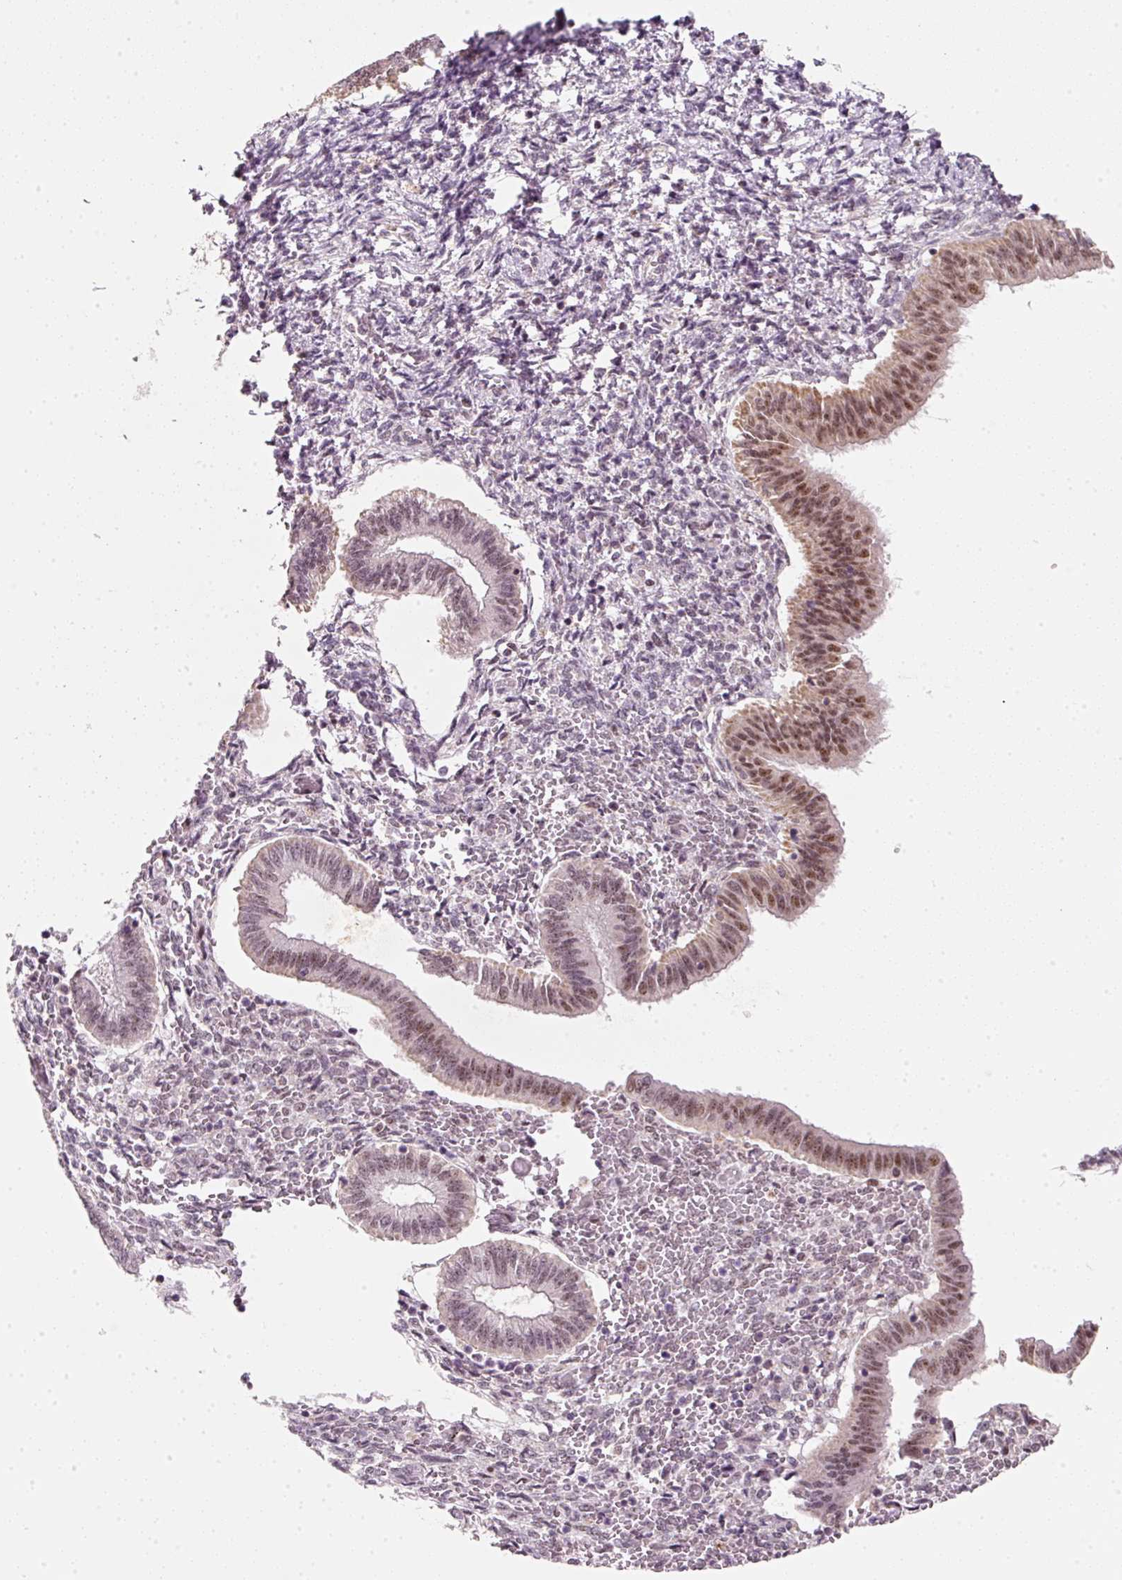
{"staining": {"intensity": "weak", "quantity": "<25%", "location": "nuclear"}, "tissue": "endometrium", "cell_type": "Cells in endometrial stroma", "image_type": "normal", "snomed": [{"axis": "morphology", "description": "Normal tissue, NOS"}, {"axis": "topography", "description": "Endometrium"}], "caption": "Endometrium stained for a protein using immunohistochemistry reveals no expression cells in endometrial stroma.", "gene": "FSTL3", "patient": {"sex": "female", "age": 25}}